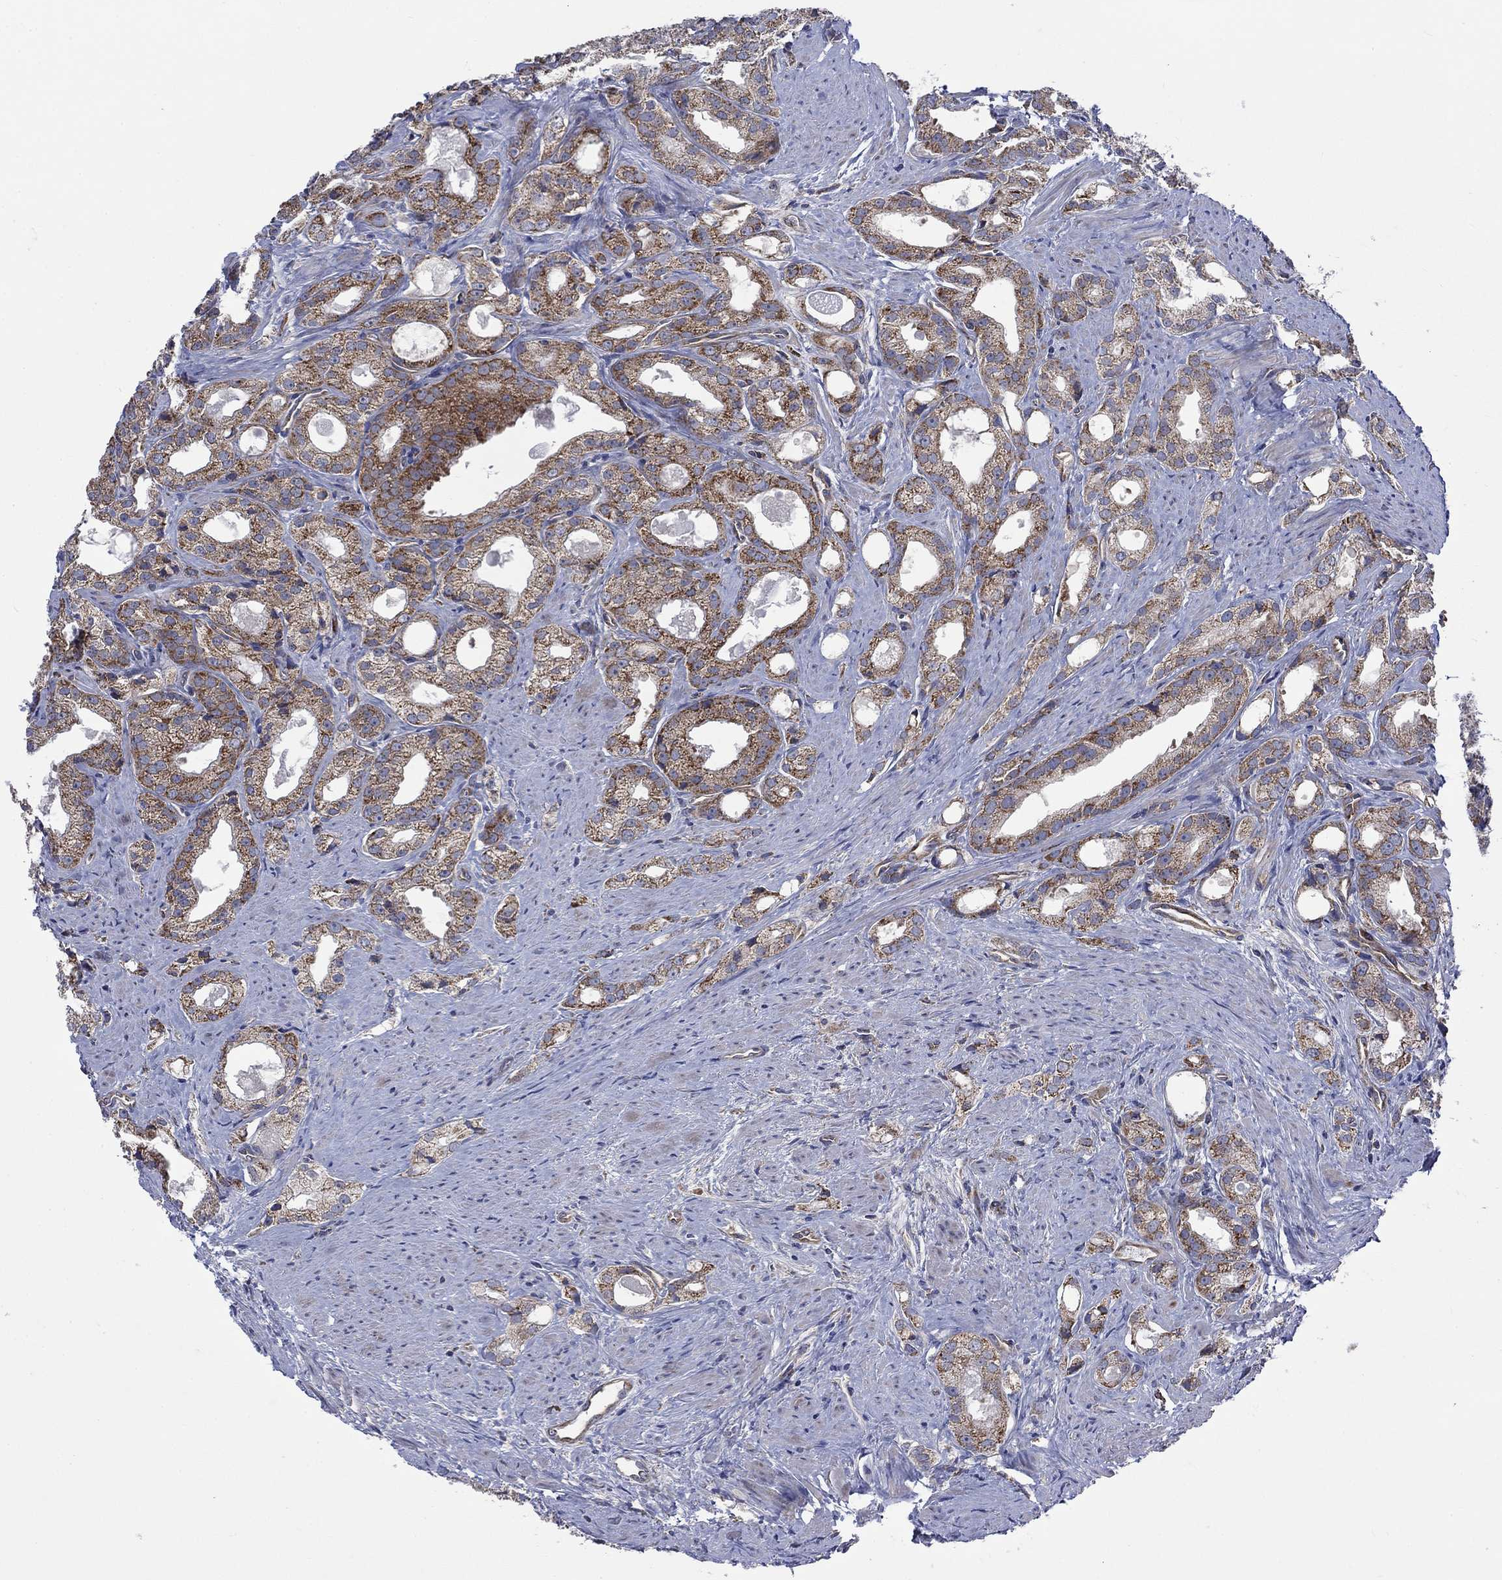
{"staining": {"intensity": "moderate", "quantity": "25%-75%", "location": "cytoplasmic/membranous"}, "tissue": "prostate cancer", "cell_type": "Tumor cells", "image_type": "cancer", "snomed": [{"axis": "morphology", "description": "Adenocarcinoma, NOS"}, {"axis": "morphology", "description": "Adenocarcinoma, High grade"}, {"axis": "topography", "description": "Prostate"}], "caption": "Protein analysis of prostate cancer (adenocarcinoma) tissue demonstrates moderate cytoplasmic/membranous staining in approximately 25%-75% of tumor cells.", "gene": "RPLP0", "patient": {"sex": "male", "age": 70}}